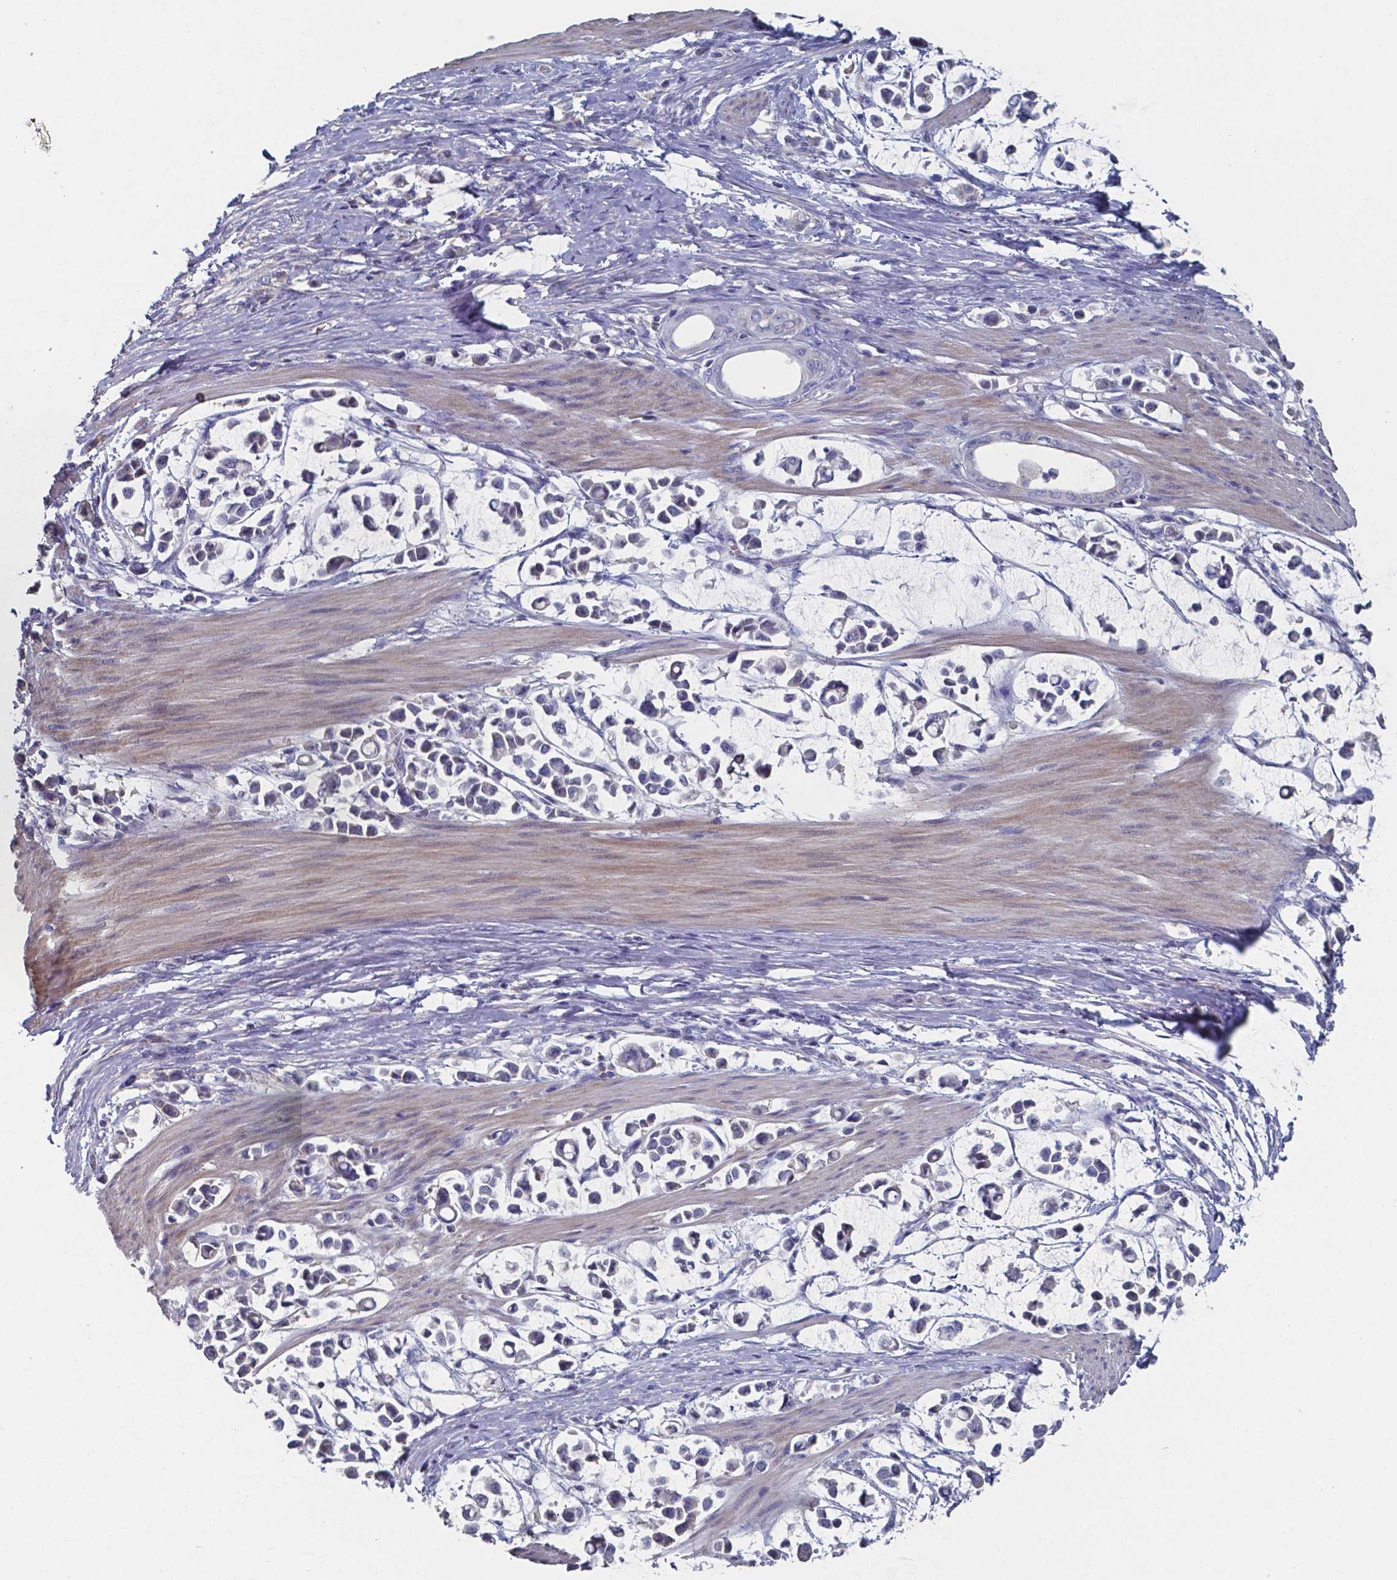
{"staining": {"intensity": "negative", "quantity": "none", "location": "none"}, "tissue": "stomach cancer", "cell_type": "Tumor cells", "image_type": "cancer", "snomed": [{"axis": "morphology", "description": "Adenocarcinoma, NOS"}, {"axis": "topography", "description": "Stomach"}], "caption": "This is a histopathology image of IHC staining of adenocarcinoma (stomach), which shows no positivity in tumor cells. (Stains: DAB (3,3'-diaminobenzidine) immunohistochemistry with hematoxylin counter stain, Microscopy: brightfield microscopy at high magnification).", "gene": "BTBD17", "patient": {"sex": "male", "age": 82}}